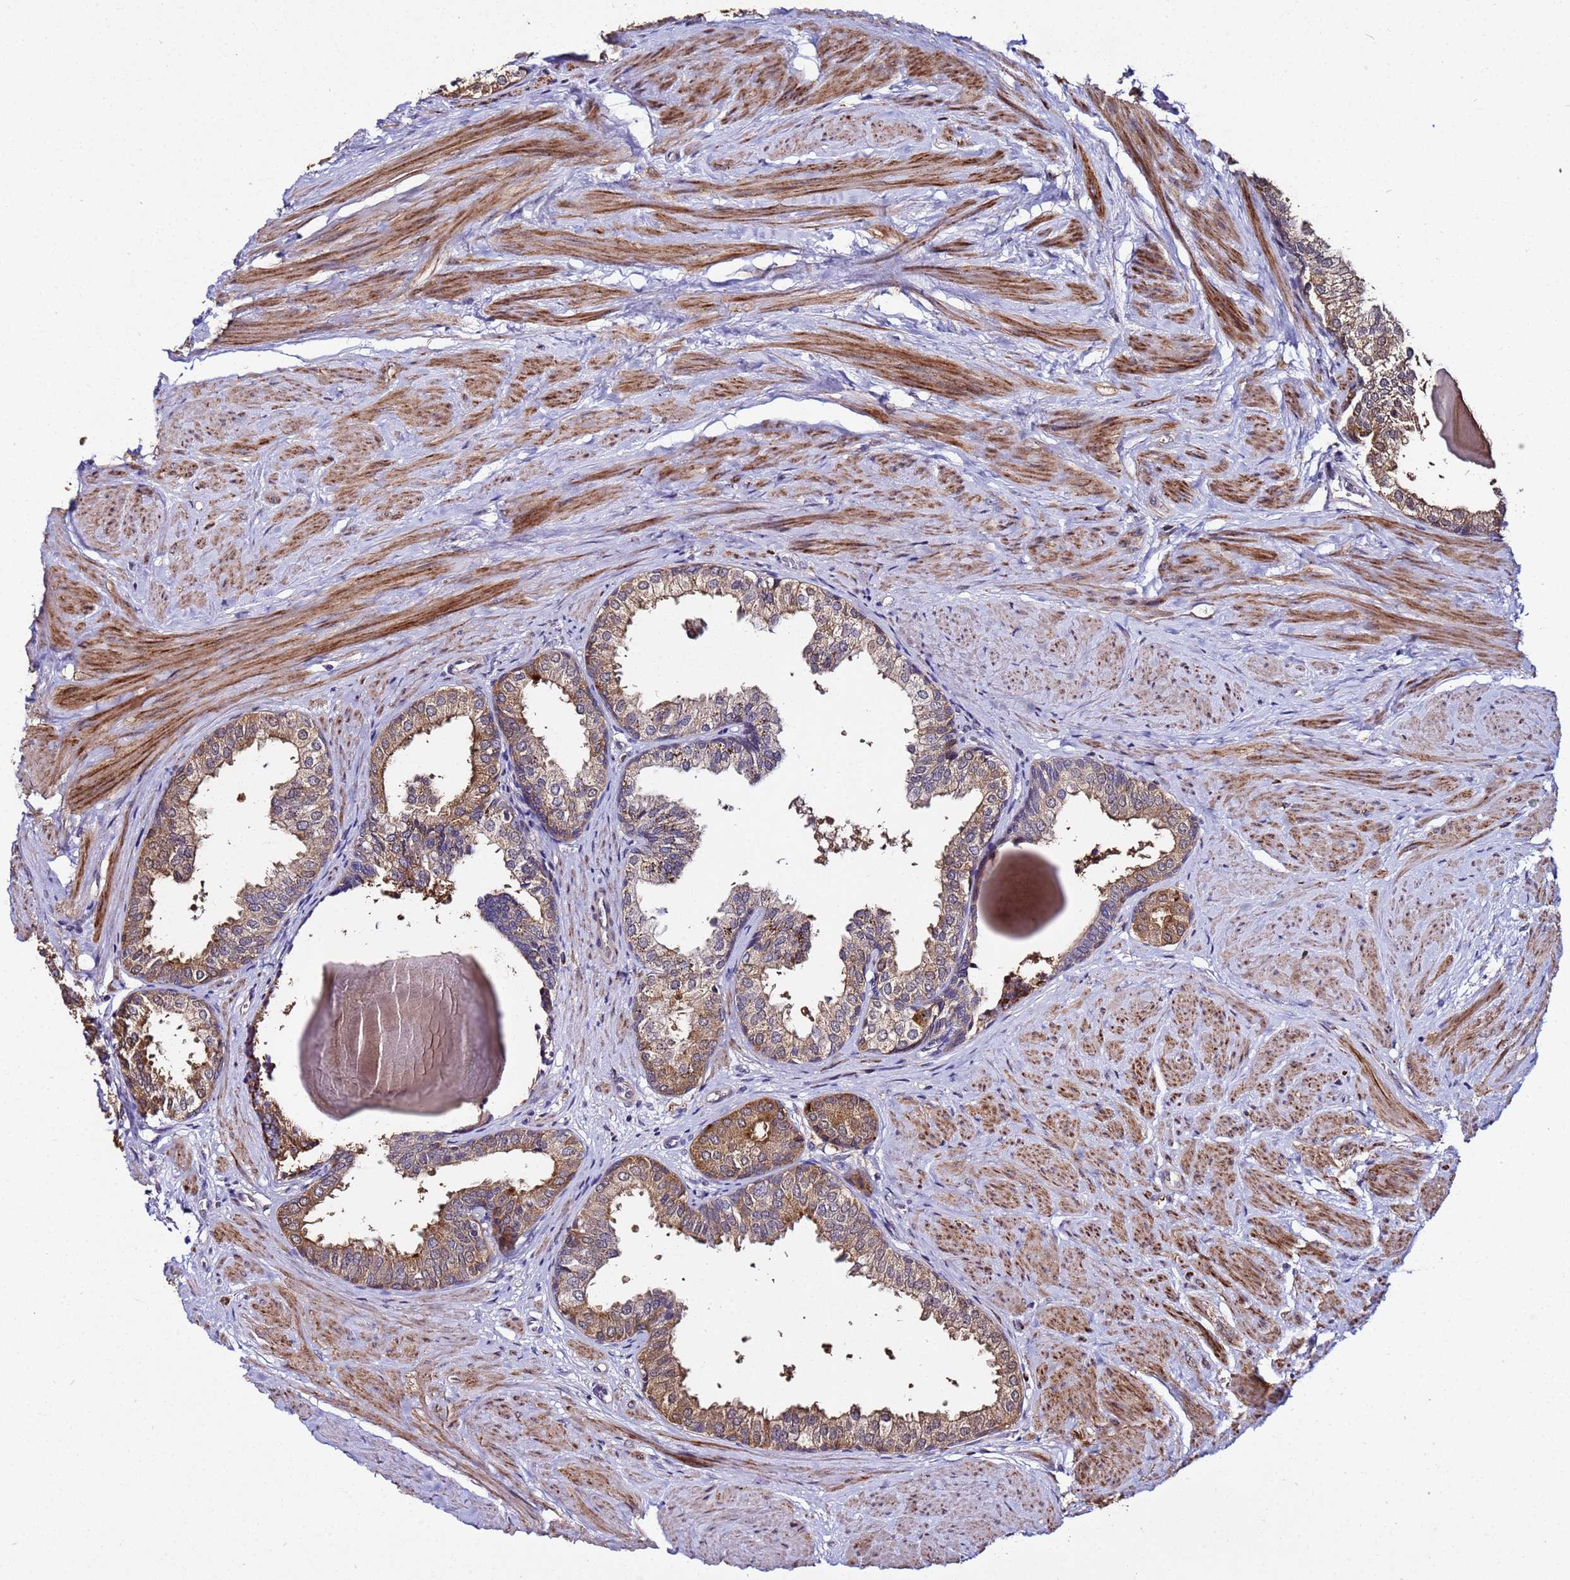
{"staining": {"intensity": "moderate", "quantity": ">75%", "location": "cytoplasmic/membranous"}, "tissue": "prostate", "cell_type": "Glandular cells", "image_type": "normal", "snomed": [{"axis": "morphology", "description": "Normal tissue, NOS"}, {"axis": "topography", "description": "Prostate"}], "caption": "Benign prostate was stained to show a protein in brown. There is medium levels of moderate cytoplasmic/membranous expression in about >75% of glandular cells. The staining was performed using DAB to visualize the protein expression in brown, while the nuclei were stained in blue with hematoxylin (Magnification: 20x).", "gene": "PLXDC2", "patient": {"sex": "male", "age": 48}}